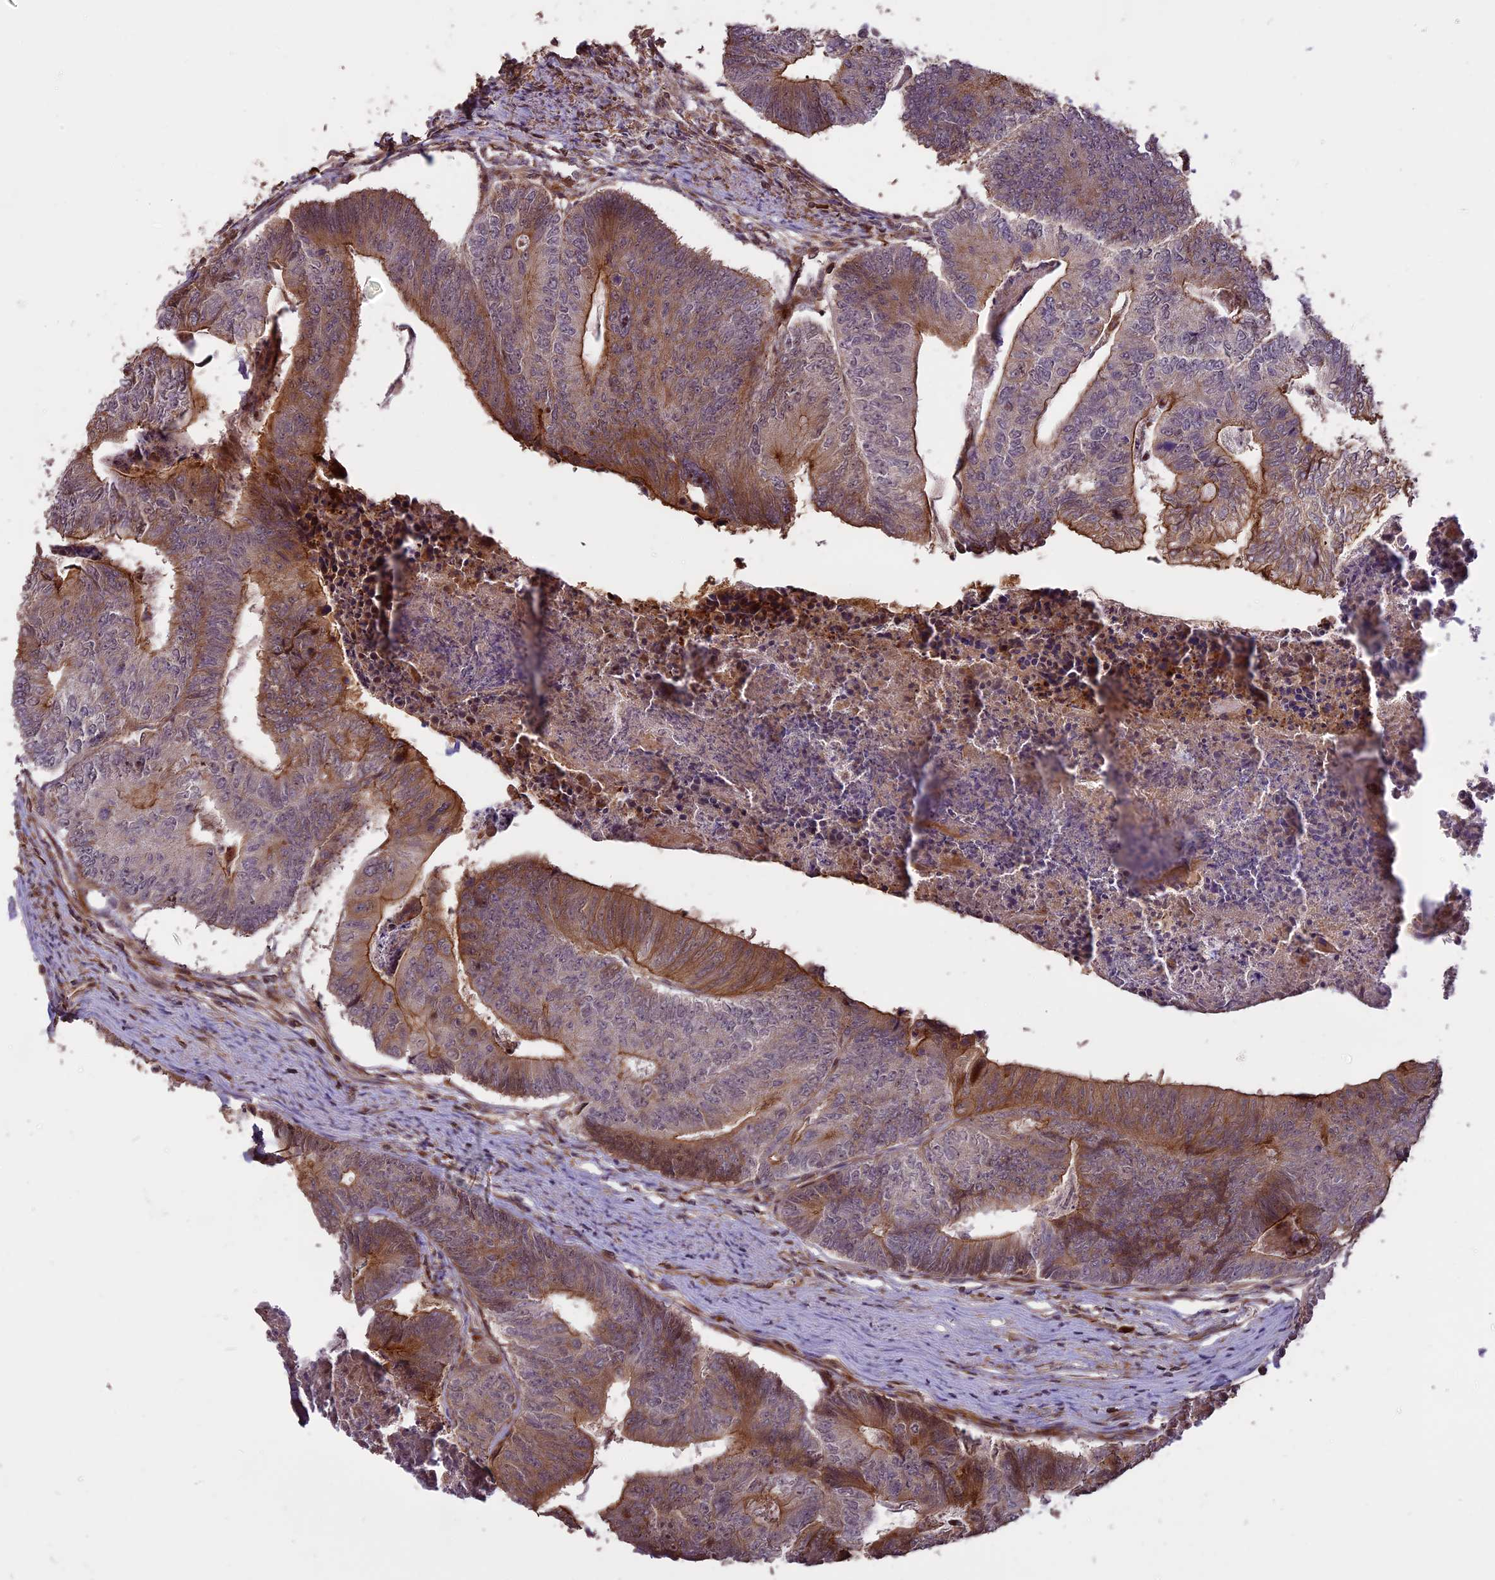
{"staining": {"intensity": "moderate", "quantity": "25%-75%", "location": "cytoplasmic/membranous"}, "tissue": "colorectal cancer", "cell_type": "Tumor cells", "image_type": "cancer", "snomed": [{"axis": "morphology", "description": "Adenocarcinoma, NOS"}, {"axis": "topography", "description": "Colon"}], "caption": "IHC of adenocarcinoma (colorectal) demonstrates medium levels of moderate cytoplasmic/membranous staining in about 25%-75% of tumor cells. (Brightfield microscopy of DAB IHC at high magnification).", "gene": "ENHO", "patient": {"sex": "female", "age": 67}}